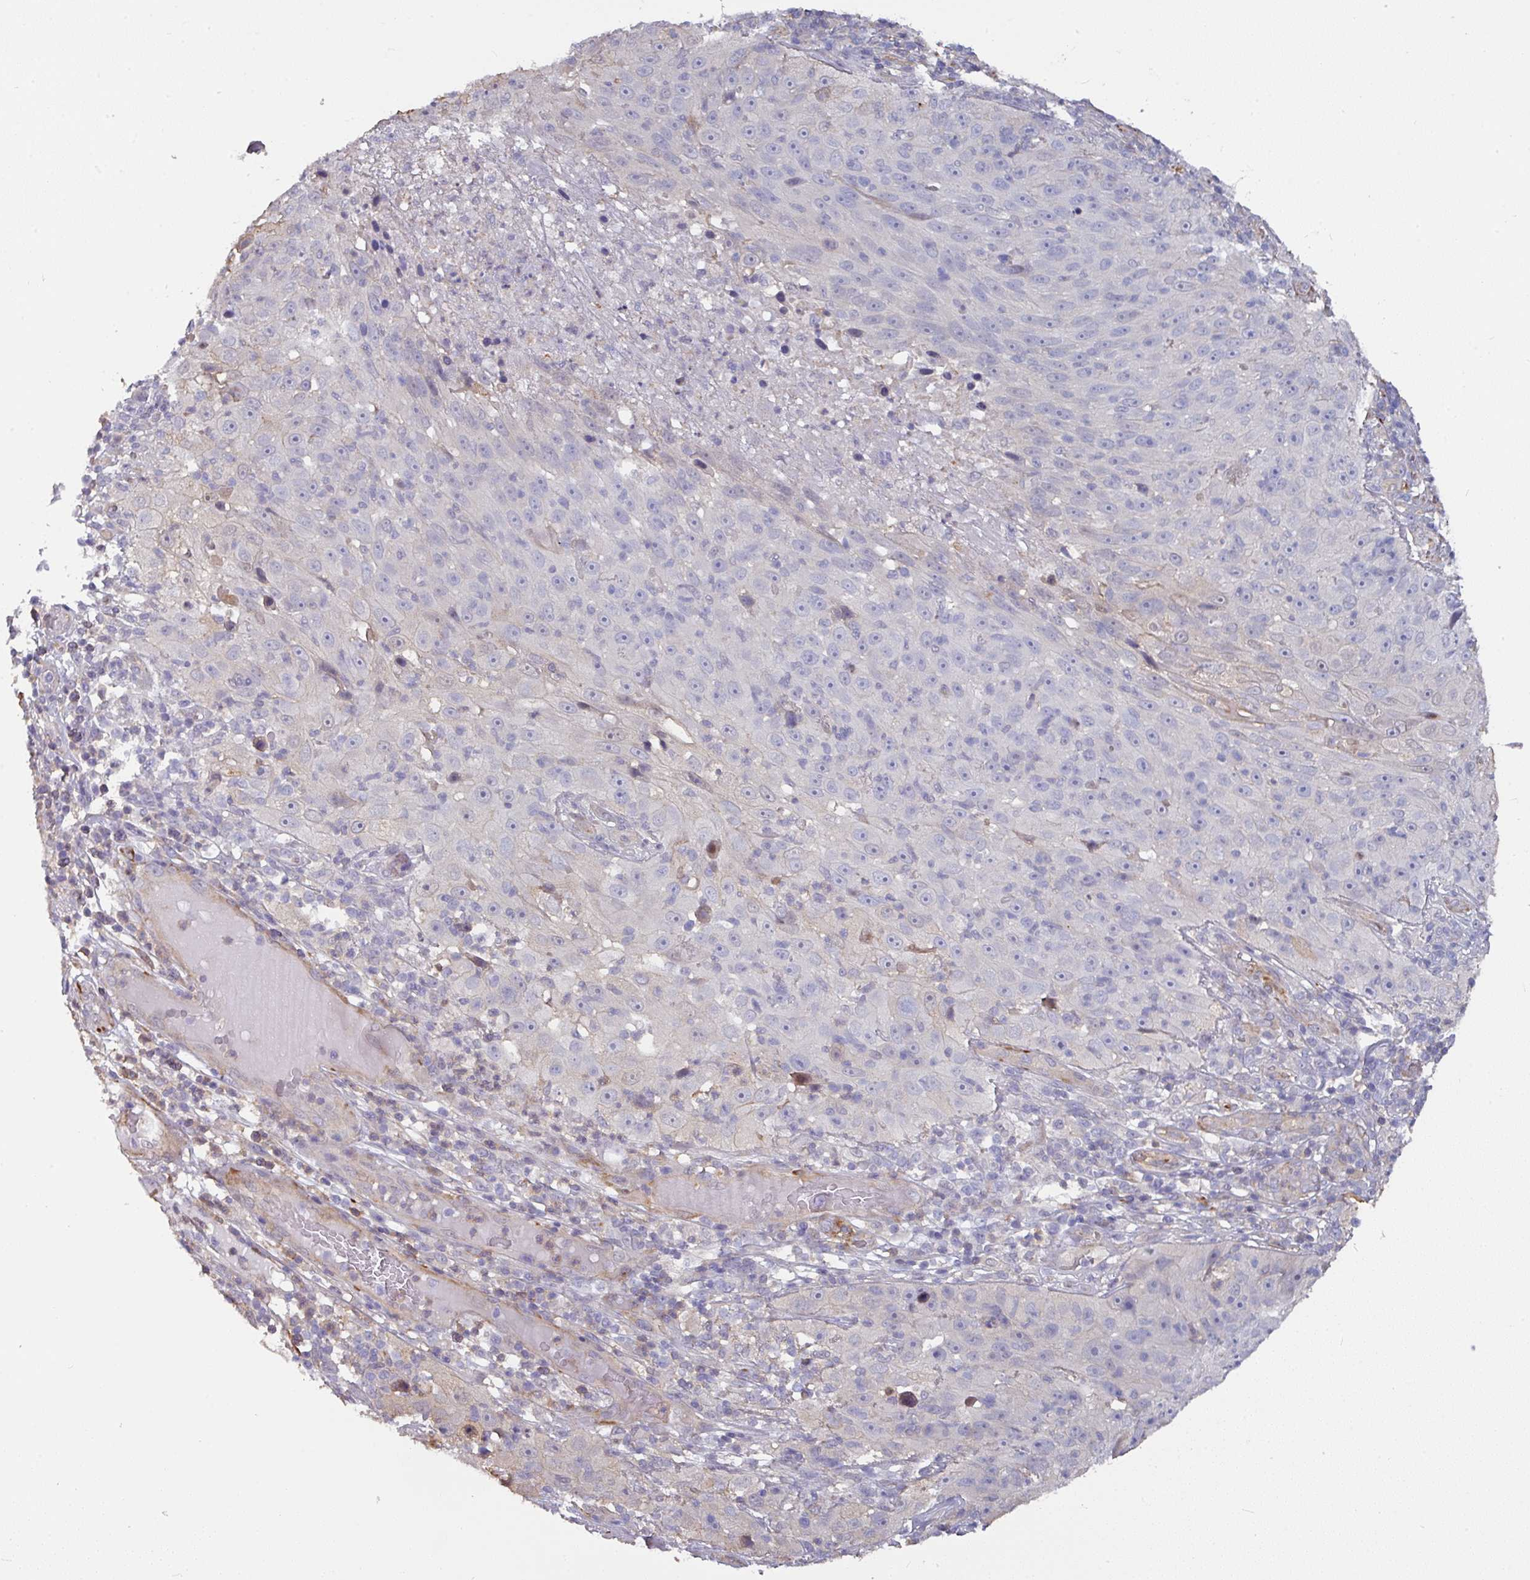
{"staining": {"intensity": "negative", "quantity": "none", "location": "none"}, "tissue": "skin cancer", "cell_type": "Tumor cells", "image_type": "cancer", "snomed": [{"axis": "morphology", "description": "Squamous cell carcinoma, NOS"}, {"axis": "topography", "description": "Skin"}], "caption": "Immunohistochemistry of squamous cell carcinoma (skin) displays no positivity in tumor cells.", "gene": "BEND5", "patient": {"sex": "female", "age": 87}}